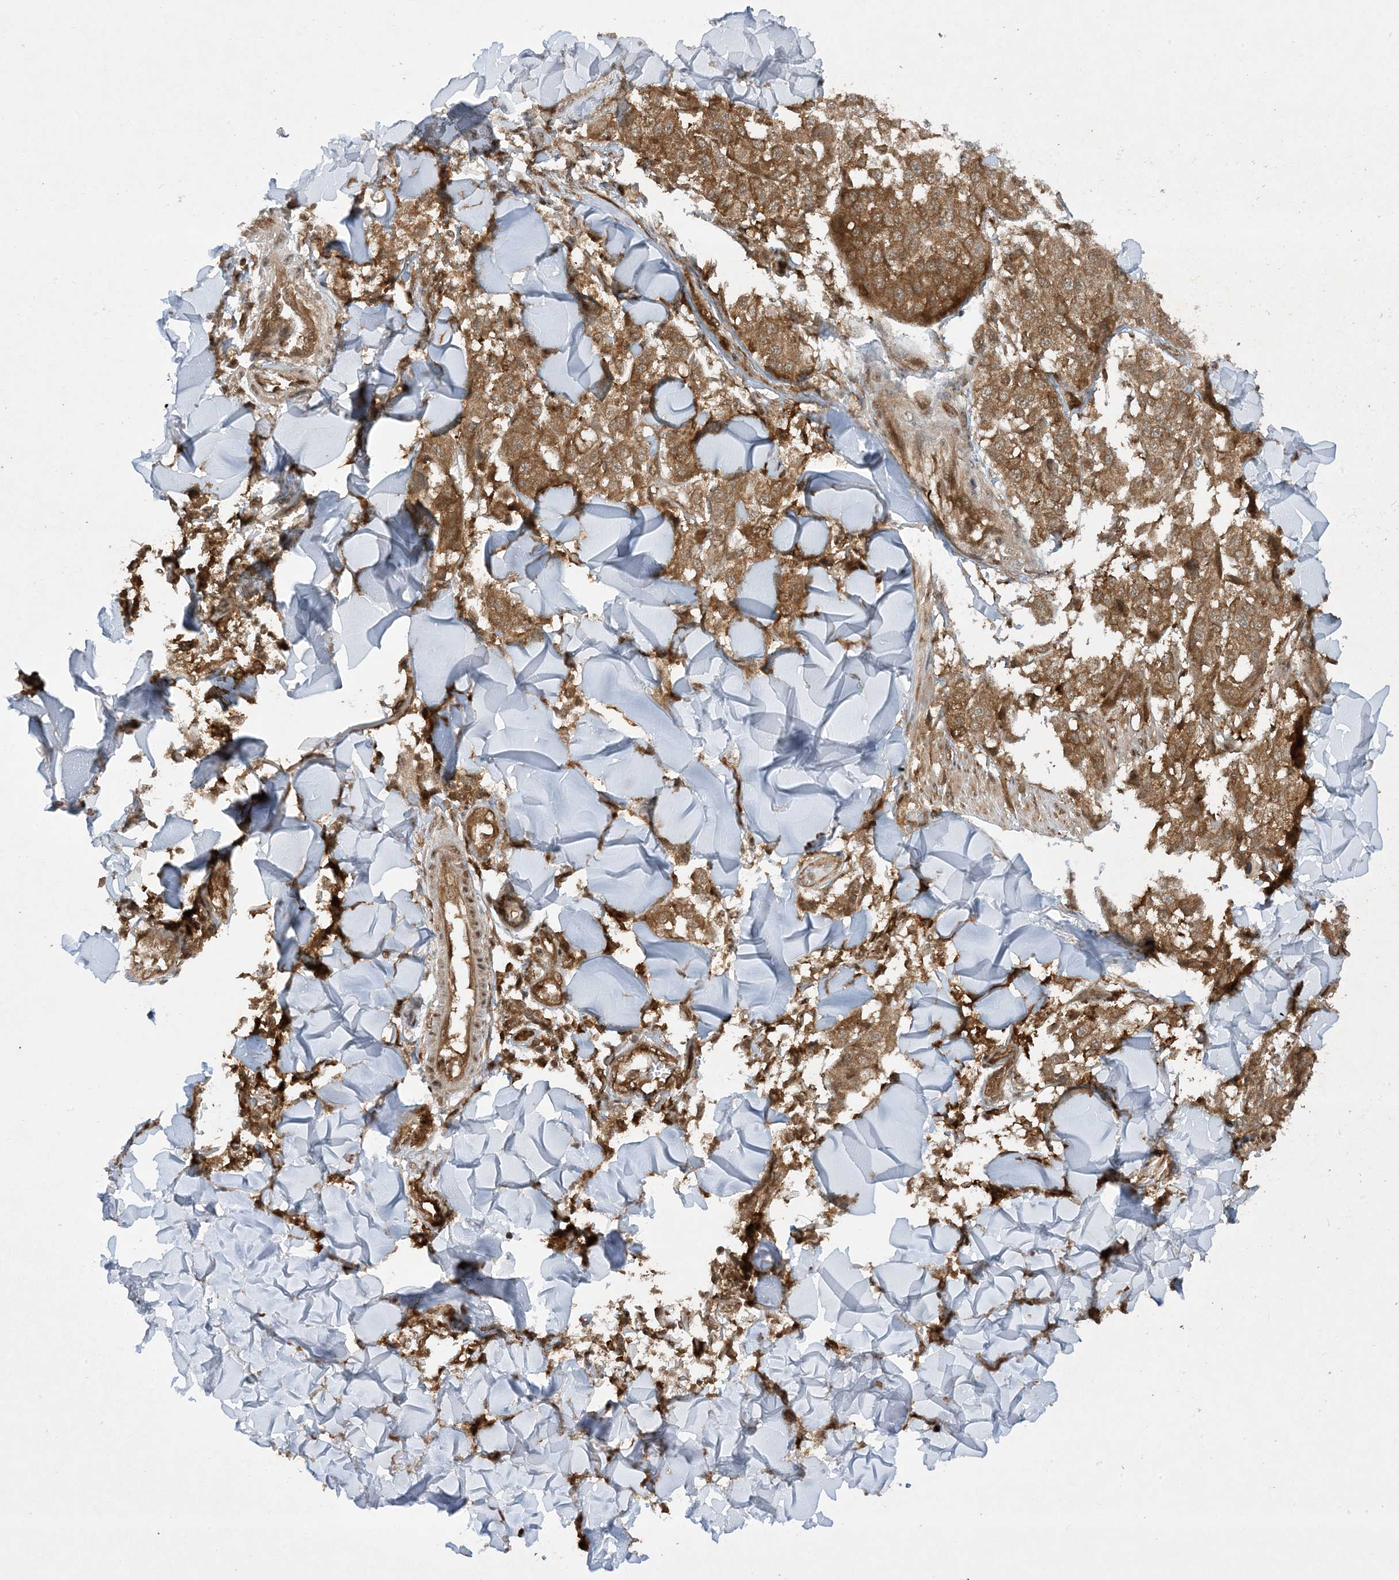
{"staining": {"intensity": "strong", "quantity": ">75%", "location": "cytoplasmic/membranous"}, "tissue": "melanoma", "cell_type": "Tumor cells", "image_type": "cancer", "snomed": [{"axis": "morphology", "description": "Malignant melanoma, NOS"}, {"axis": "topography", "description": "Skin"}], "caption": "Approximately >75% of tumor cells in human melanoma display strong cytoplasmic/membranous protein positivity as visualized by brown immunohistochemical staining.", "gene": "CERT1", "patient": {"sex": "female", "age": 64}}